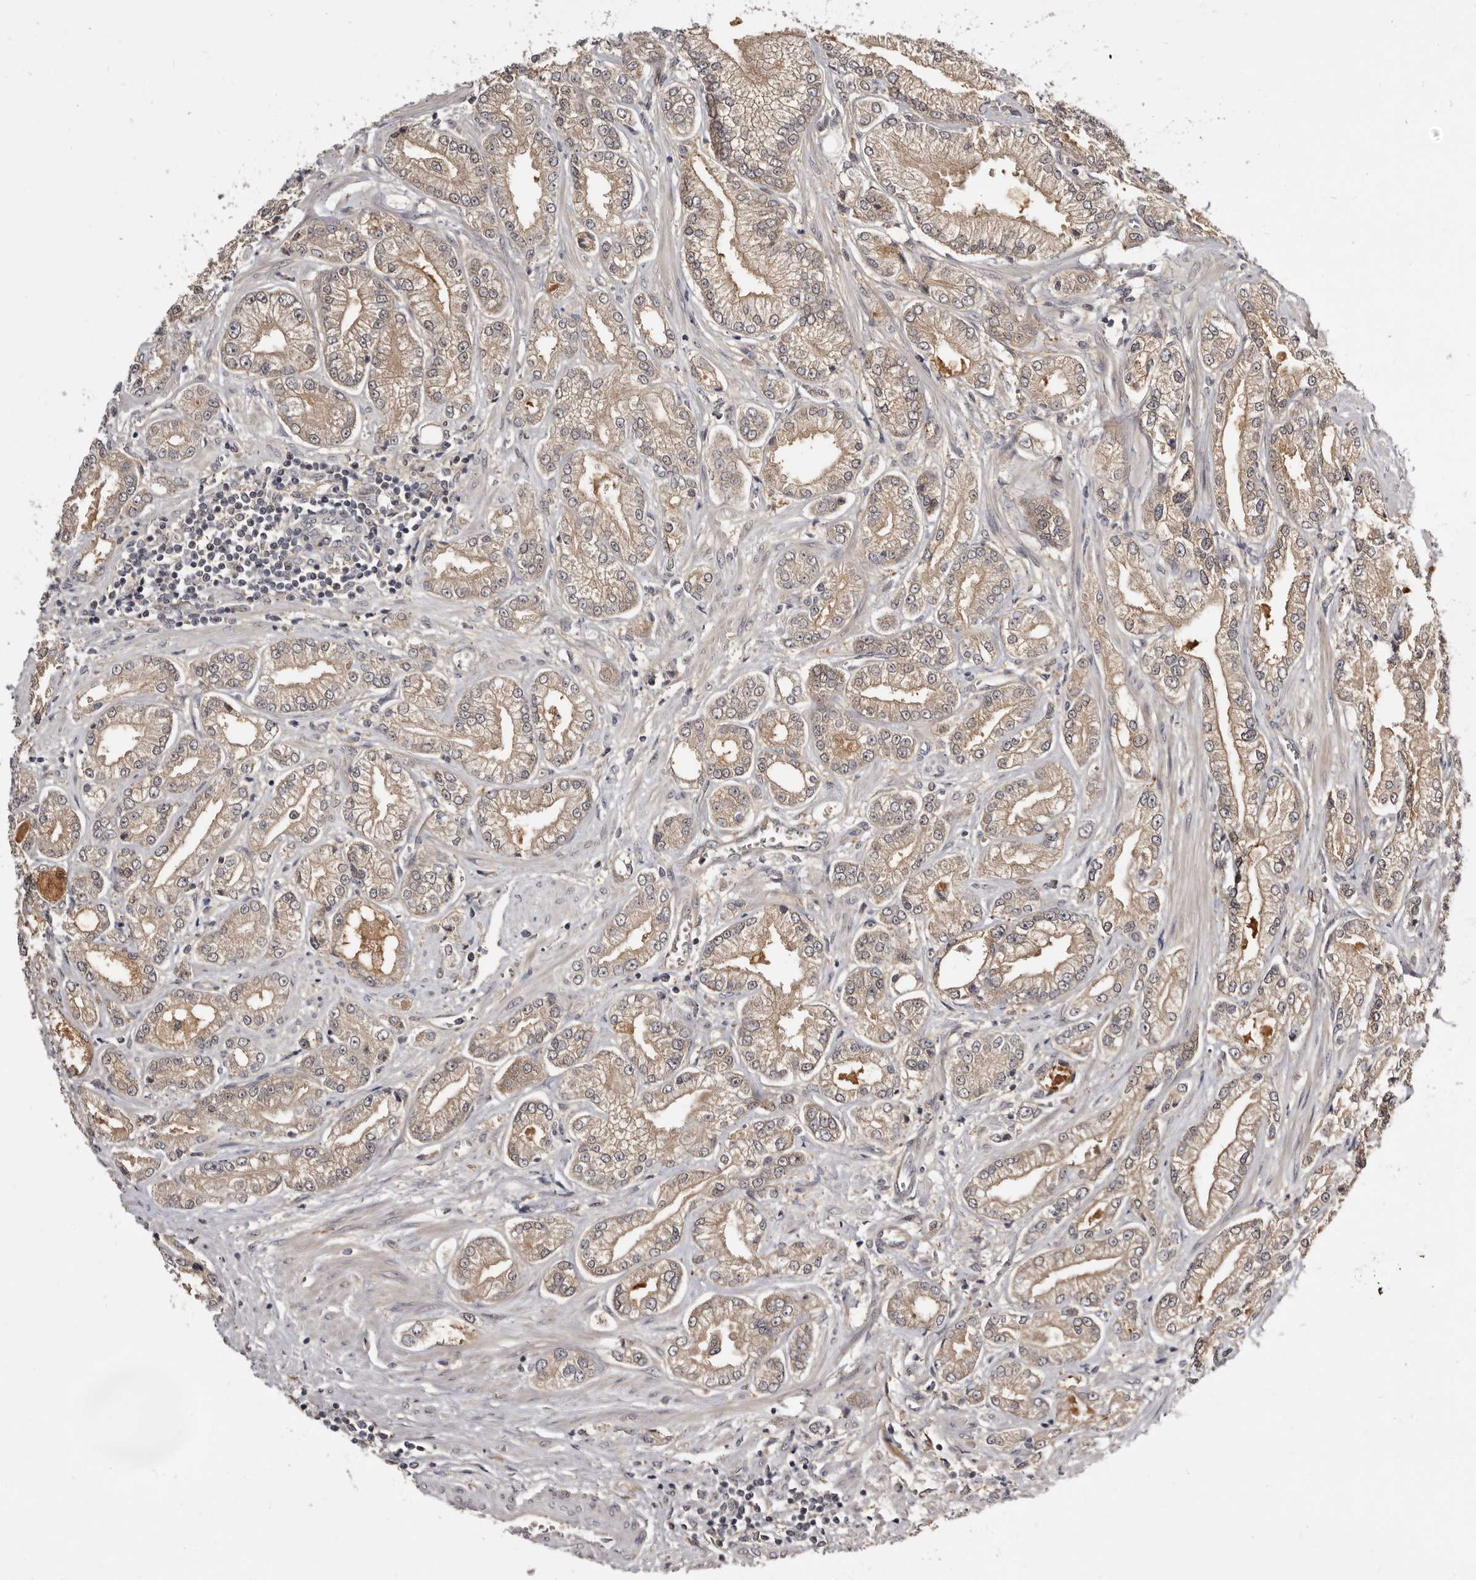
{"staining": {"intensity": "weak", "quantity": ">75%", "location": "cytoplasmic/membranous"}, "tissue": "prostate cancer", "cell_type": "Tumor cells", "image_type": "cancer", "snomed": [{"axis": "morphology", "description": "Adenocarcinoma, Low grade"}, {"axis": "topography", "description": "Prostate"}], "caption": "Prostate cancer (low-grade adenocarcinoma) stained with a brown dye displays weak cytoplasmic/membranous positive staining in about >75% of tumor cells.", "gene": "INAVA", "patient": {"sex": "male", "age": 62}}